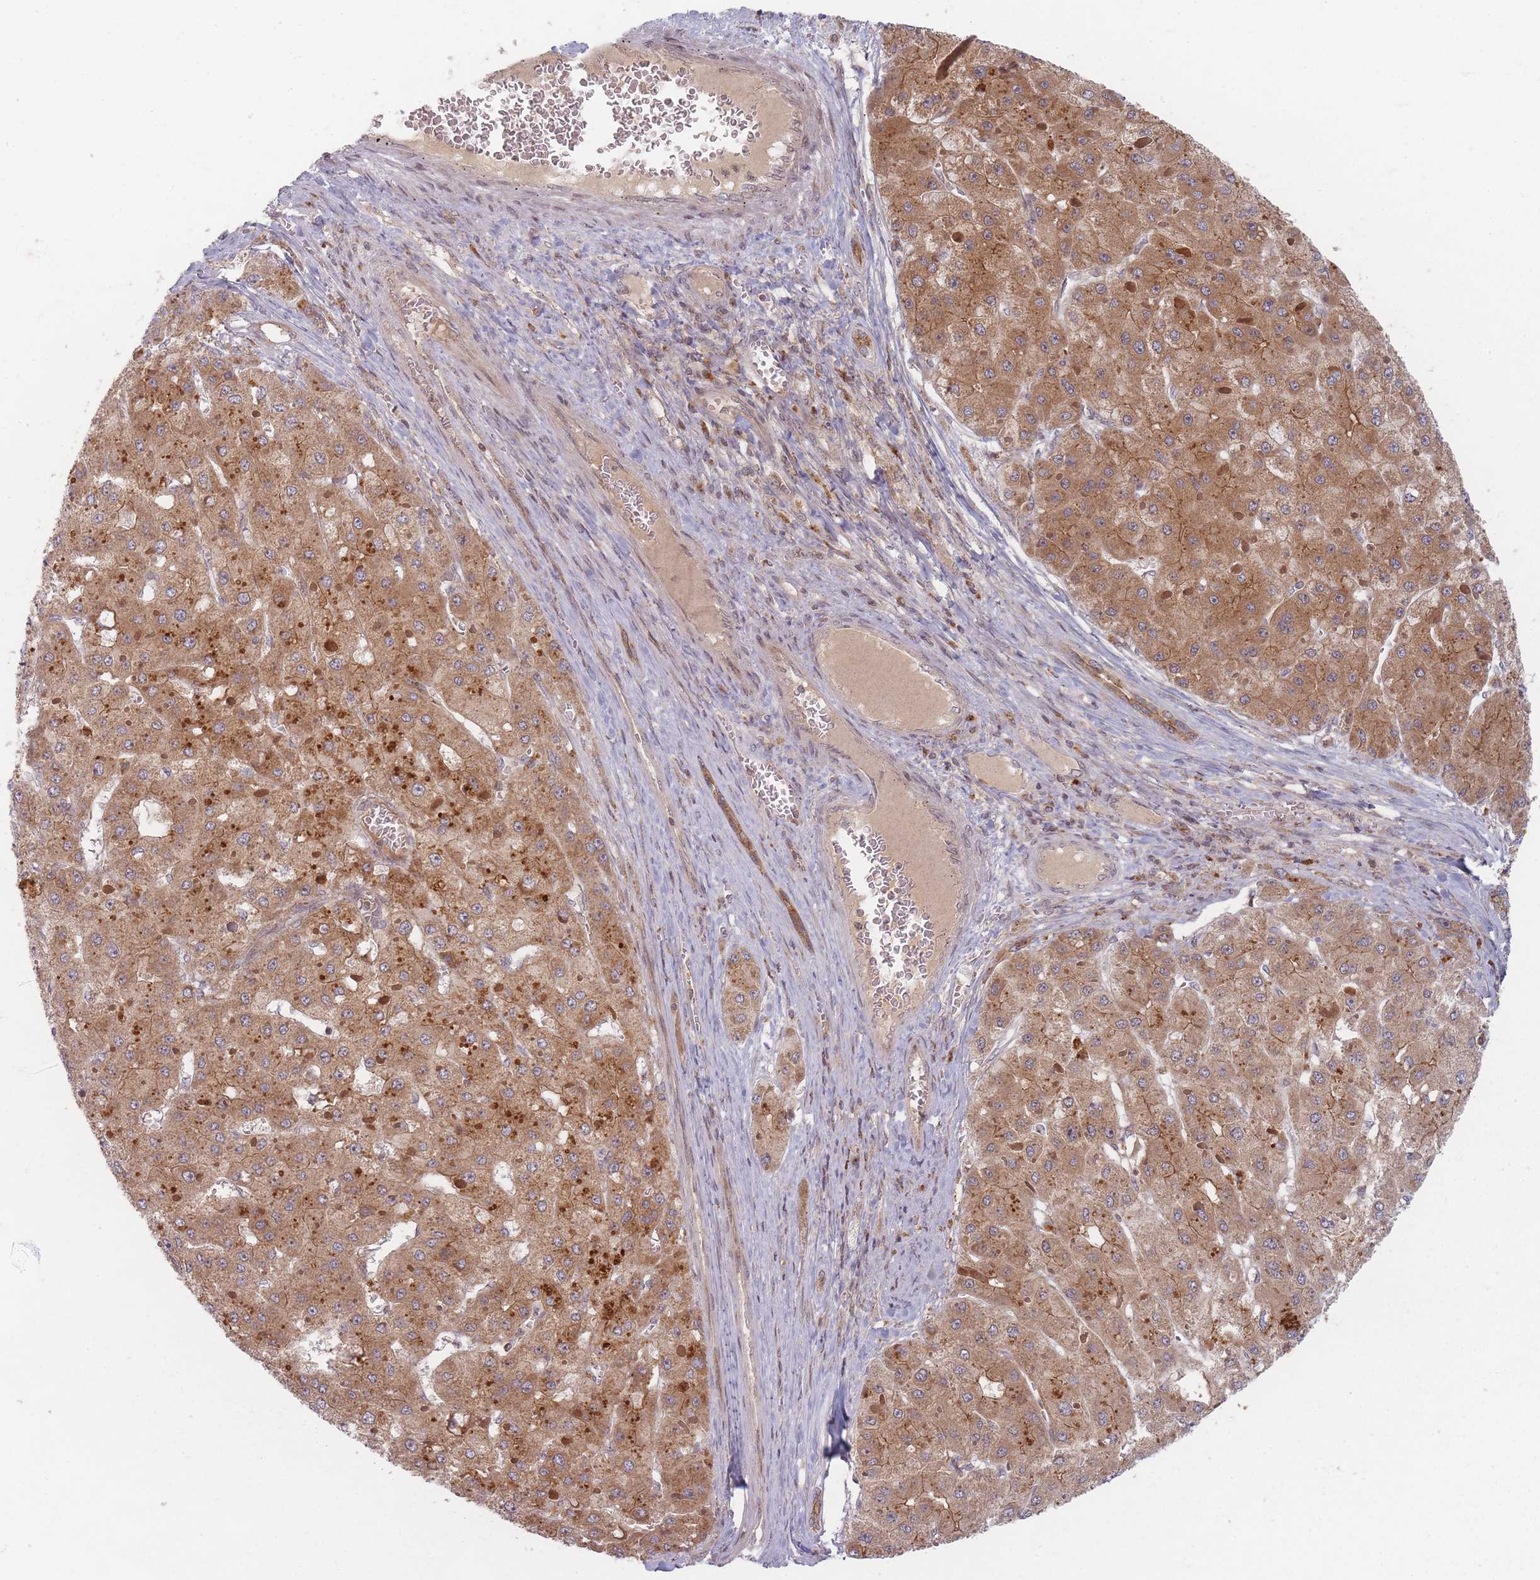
{"staining": {"intensity": "moderate", "quantity": ">75%", "location": "cytoplasmic/membranous"}, "tissue": "liver cancer", "cell_type": "Tumor cells", "image_type": "cancer", "snomed": [{"axis": "morphology", "description": "Carcinoma, Hepatocellular, NOS"}, {"axis": "topography", "description": "Liver"}], "caption": "Immunohistochemistry (IHC) staining of liver cancer (hepatocellular carcinoma), which demonstrates medium levels of moderate cytoplasmic/membranous expression in about >75% of tumor cells indicating moderate cytoplasmic/membranous protein positivity. The staining was performed using DAB (3,3'-diaminobenzidine) (brown) for protein detection and nuclei were counterstained in hematoxylin (blue).", "gene": "RADX", "patient": {"sex": "female", "age": 73}}